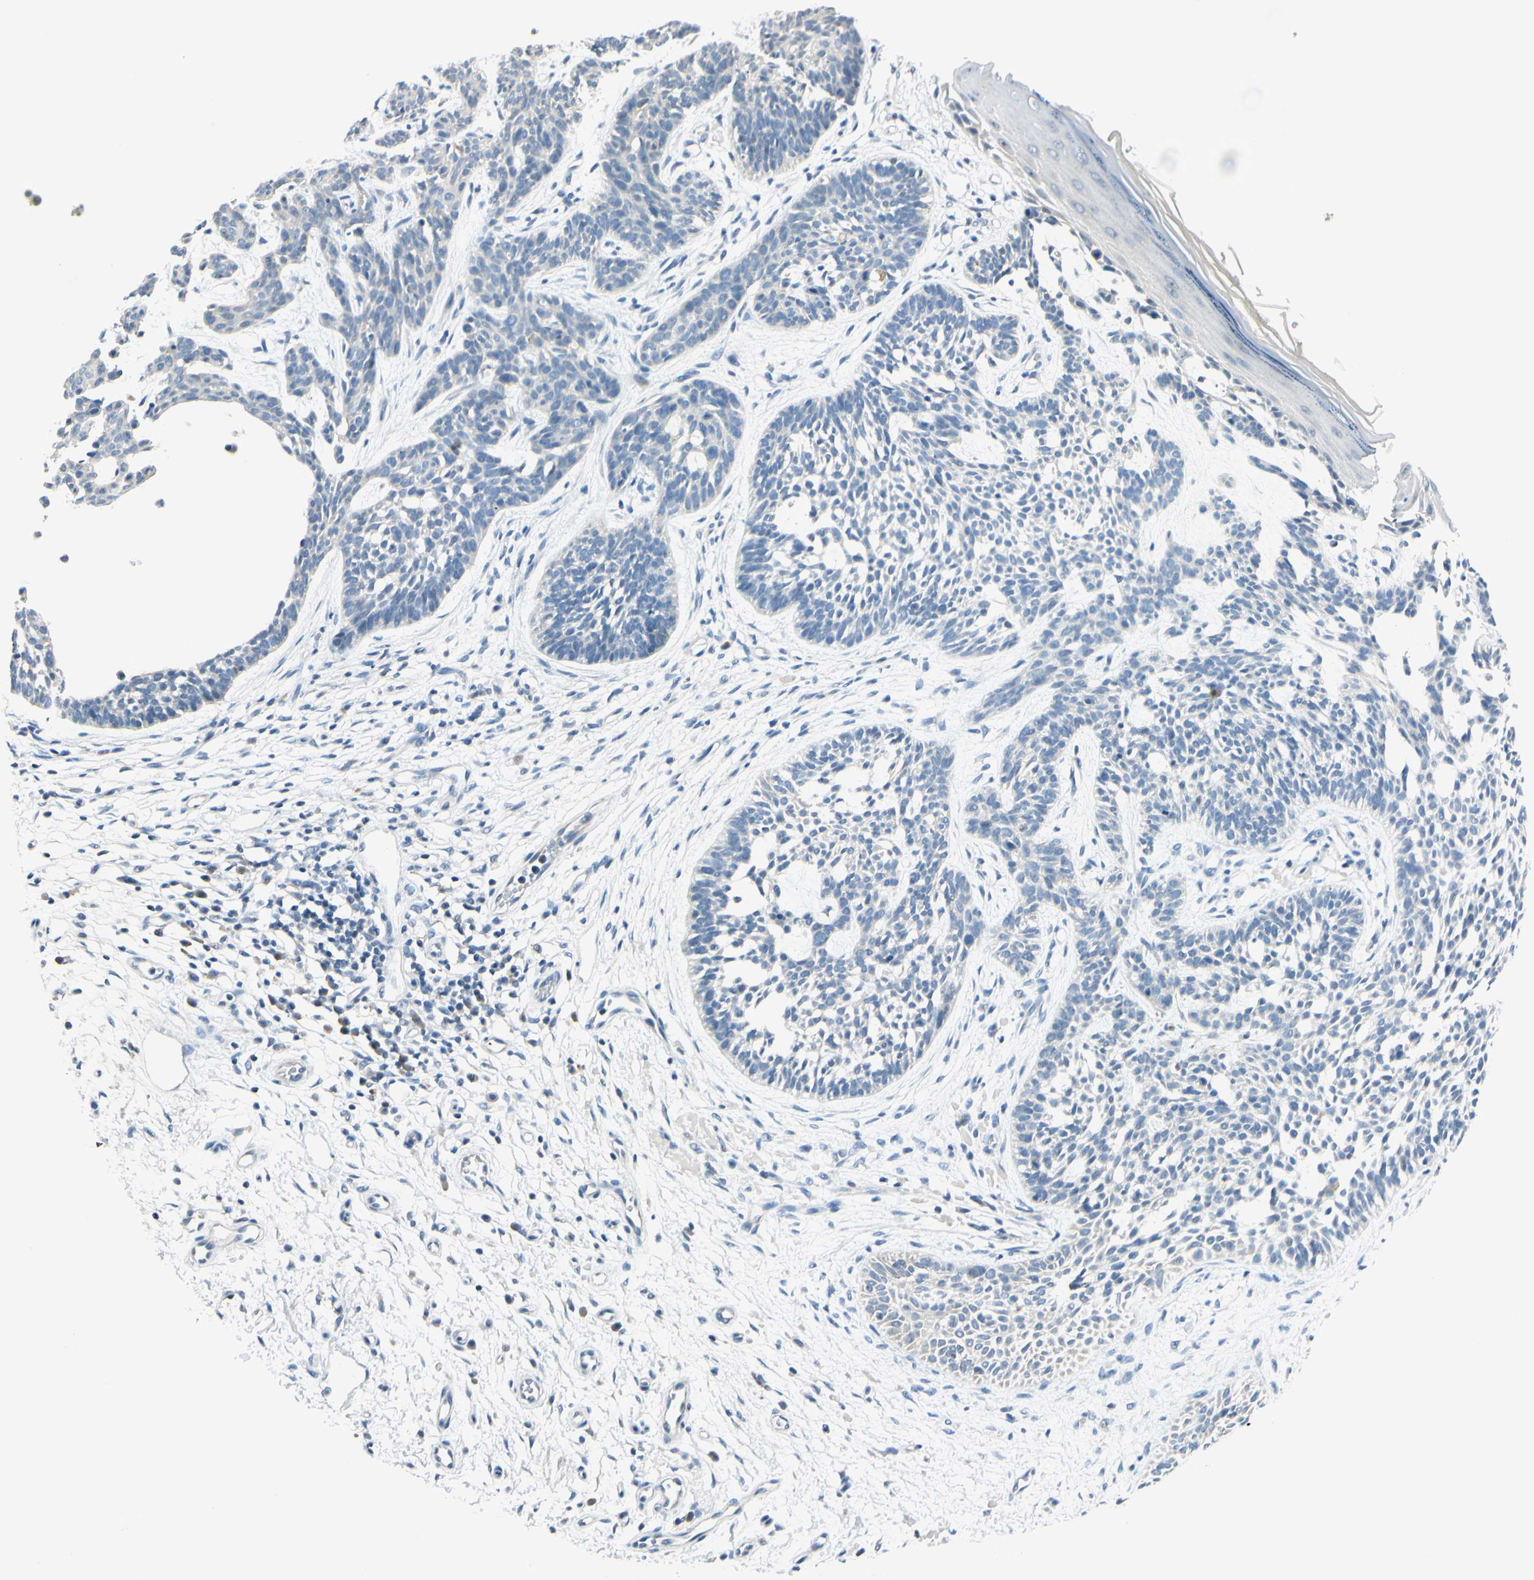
{"staining": {"intensity": "negative", "quantity": "none", "location": "none"}, "tissue": "skin cancer", "cell_type": "Tumor cells", "image_type": "cancer", "snomed": [{"axis": "morphology", "description": "Normal tissue, NOS"}, {"axis": "morphology", "description": "Basal cell carcinoma"}, {"axis": "topography", "description": "Skin"}], "caption": "Skin basal cell carcinoma stained for a protein using immunohistochemistry (IHC) exhibits no expression tumor cells.", "gene": "ZSCAN1", "patient": {"sex": "female", "age": 69}}